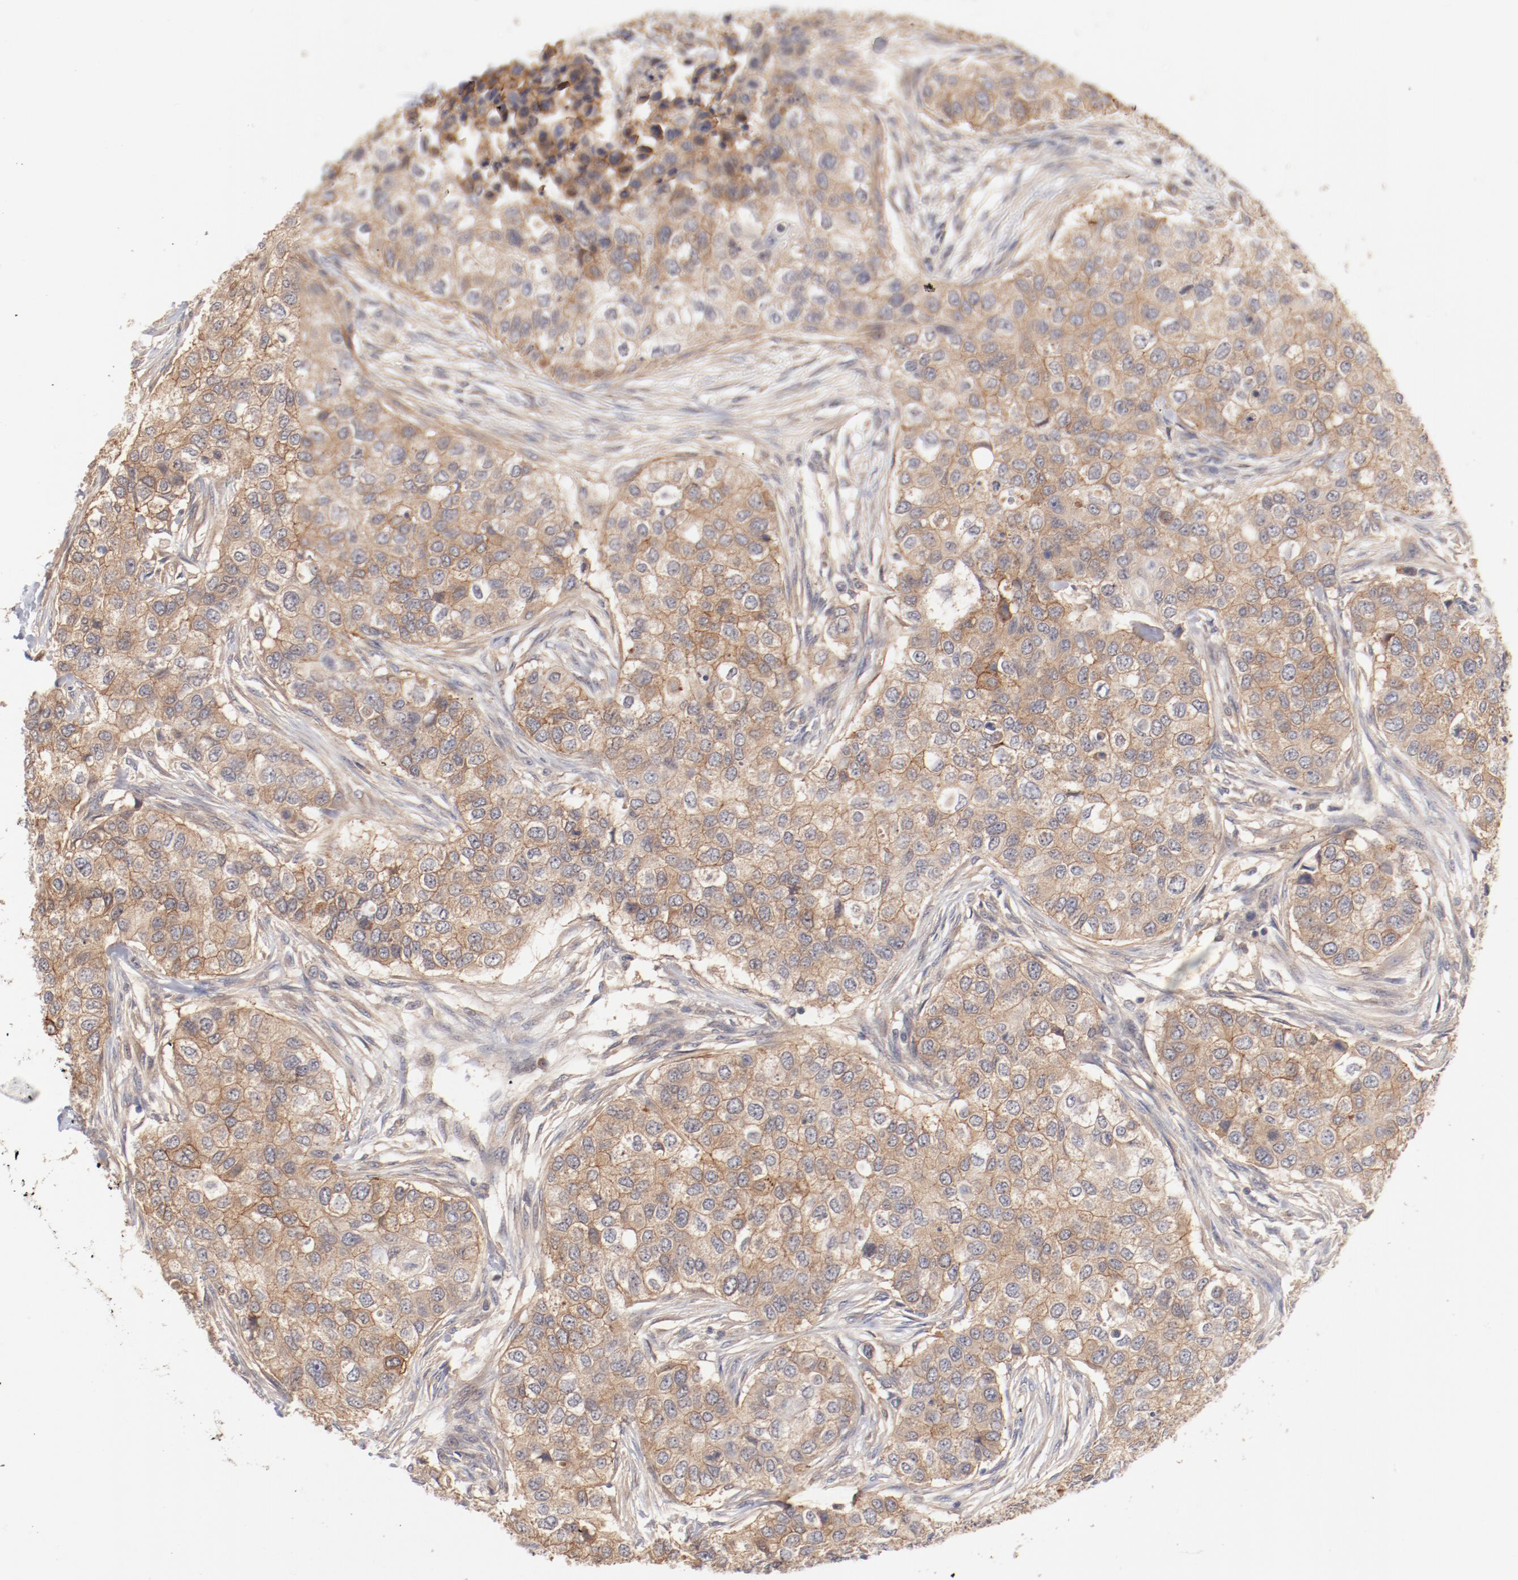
{"staining": {"intensity": "moderate", "quantity": ">75%", "location": "cytoplasmic/membranous"}, "tissue": "breast cancer", "cell_type": "Tumor cells", "image_type": "cancer", "snomed": [{"axis": "morphology", "description": "Normal tissue, NOS"}, {"axis": "morphology", "description": "Duct carcinoma"}, {"axis": "topography", "description": "Breast"}], "caption": "Moderate cytoplasmic/membranous staining for a protein is present in about >75% of tumor cells of breast cancer using IHC.", "gene": "SETD3", "patient": {"sex": "female", "age": 49}}